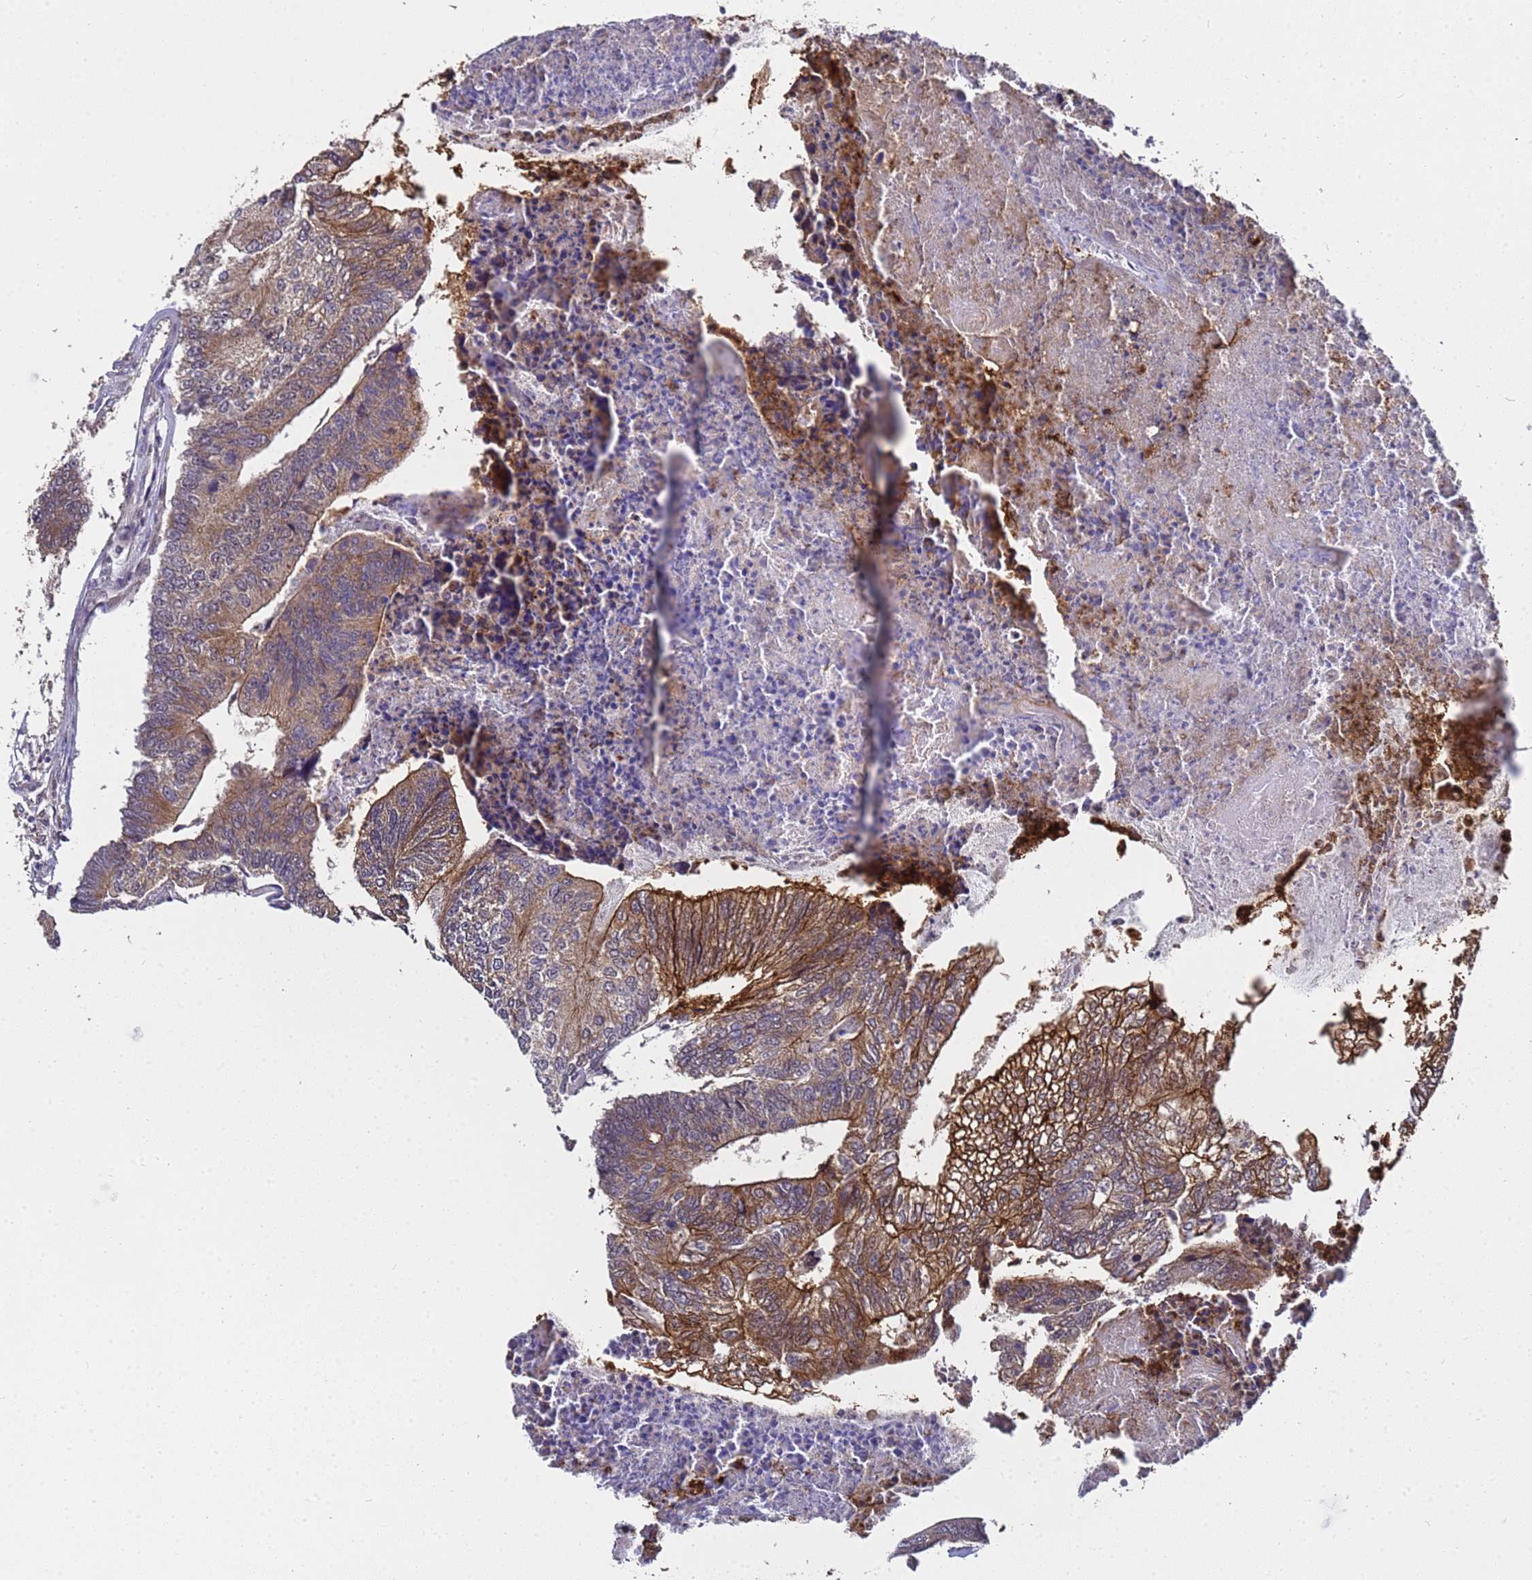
{"staining": {"intensity": "strong", "quantity": "25%-75%", "location": "cytoplasmic/membranous"}, "tissue": "colorectal cancer", "cell_type": "Tumor cells", "image_type": "cancer", "snomed": [{"axis": "morphology", "description": "Adenocarcinoma, NOS"}, {"axis": "topography", "description": "Colon"}], "caption": "DAB immunohistochemical staining of human colorectal adenocarcinoma reveals strong cytoplasmic/membranous protein positivity in approximately 25%-75% of tumor cells.", "gene": "ANAPC13", "patient": {"sex": "female", "age": 67}}